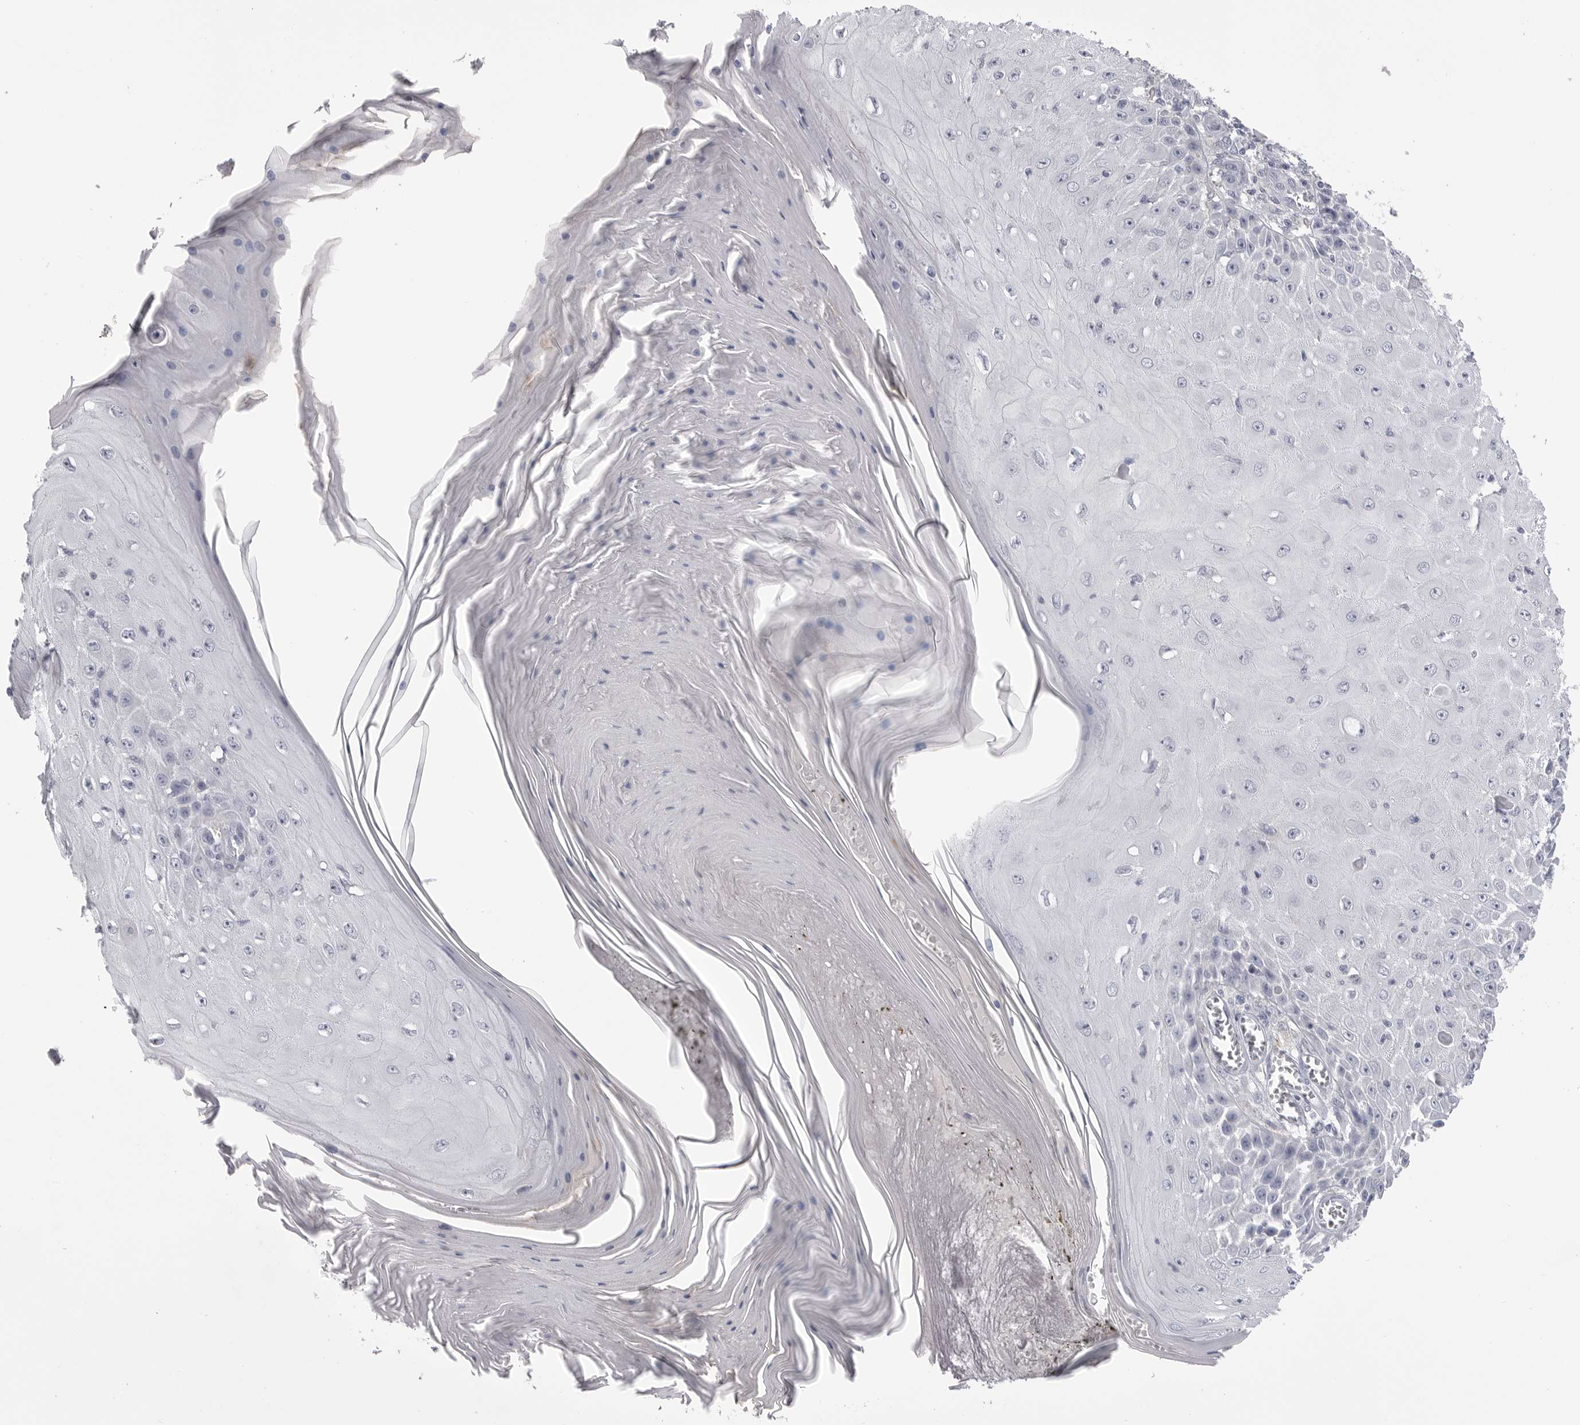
{"staining": {"intensity": "negative", "quantity": "none", "location": "none"}, "tissue": "skin cancer", "cell_type": "Tumor cells", "image_type": "cancer", "snomed": [{"axis": "morphology", "description": "Squamous cell carcinoma, NOS"}, {"axis": "topography", "description": "Skin"}], "caption": "This is an immunohistochemistry (IHC) micrograph of human squamous cell carcinoma (skin). There is no positivity in tumor cells.", "gene": "FKBP2", "patient": {"sex": "female", "age": 73}}